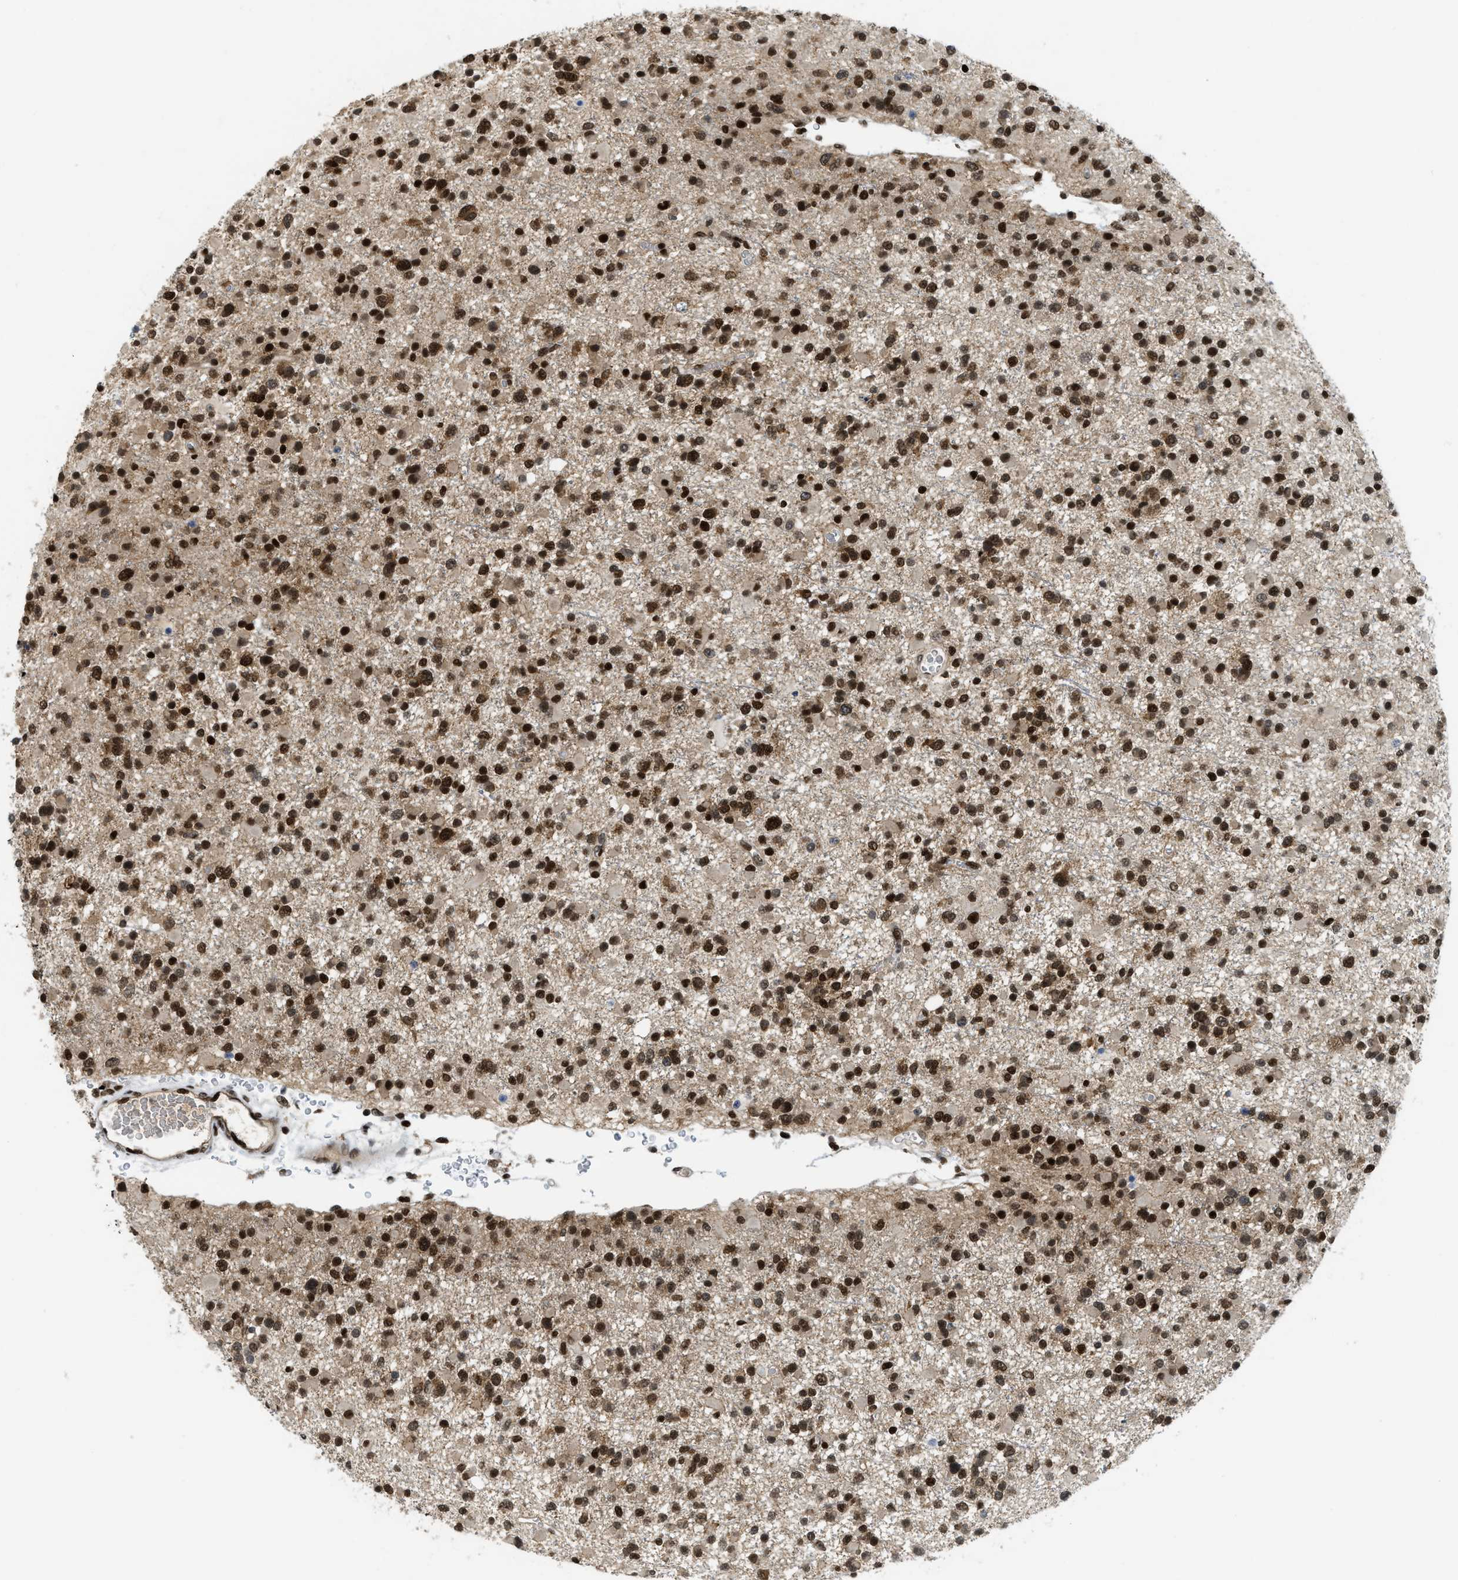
{"staining": {"intensity": "strong", "quantity": ">75%", "location": "nuclear"}, "tissue": "glioma", "cell_type": "Tumor cells", "image_type": "cancer", "snomed": [{"axis": "morphology", "description": "Glioma, malignant, Low grade"}, {"axis": "topography", "description": "Brain"}], "caption": "Approximately >75% of tumor cells in human glioma display strong nuclear protein staining as visualized by brown immunohistochemical staining.", "gene": "RFX5", "patient": {"sex": "female", "age": 22}}